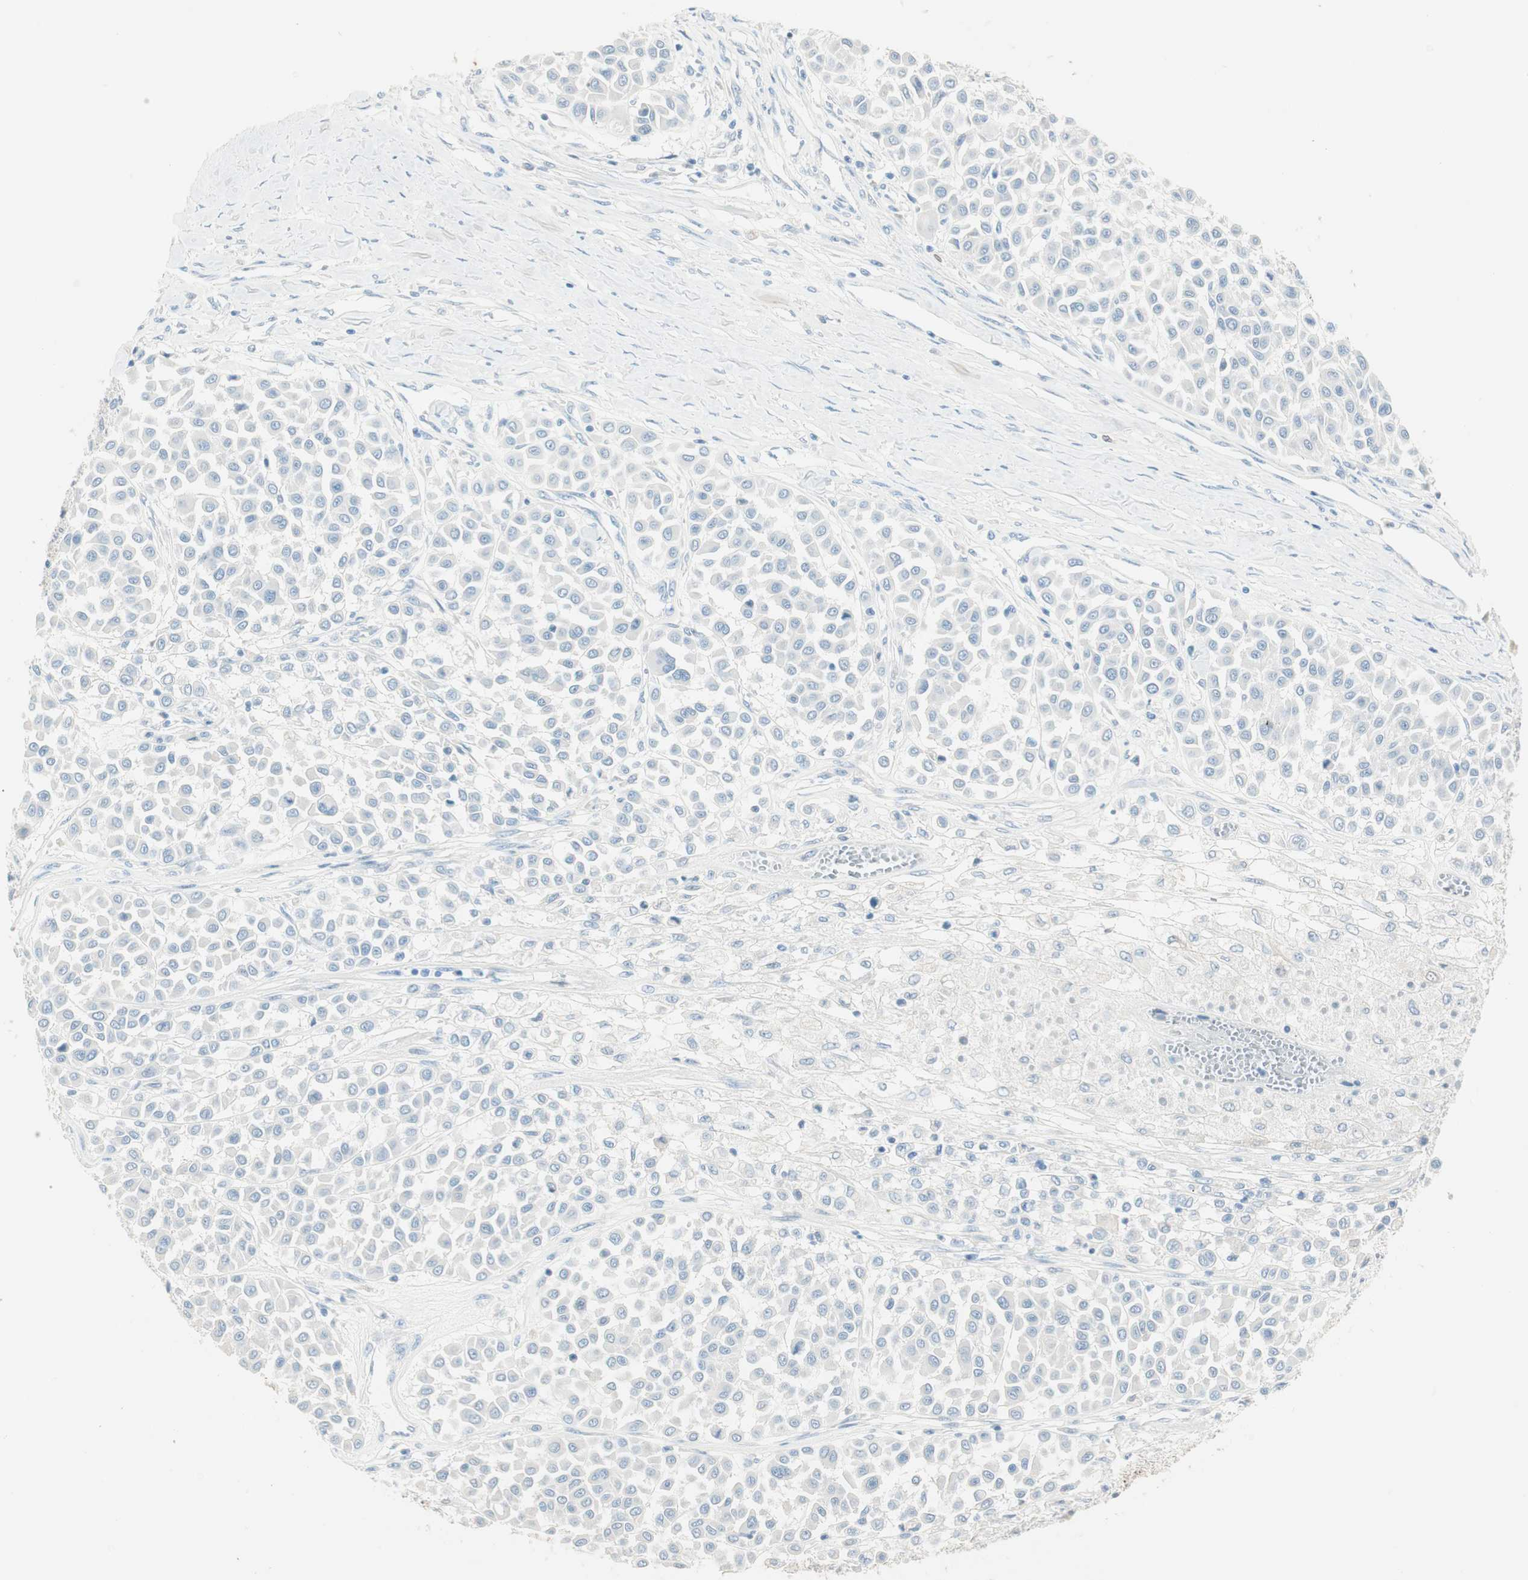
{"staining": {"intensity": "negative", "quantity": "none", "location": "none"}, "tissue": "melanoma", "cell_type": "Tumor cells", "image_type": "cancer", "snomed": [{"axis": "morphology", "description": "Malignant melanoma, Metastatic site"}, {"axis": "topography", "description": "Soft tissue"}], "caption": "A micrograph of melanoma stained for a protein demonstrates no brown staining in tumor cells.", "gene": "HPGD", "patient": {"sex": "male", "age": 41}}